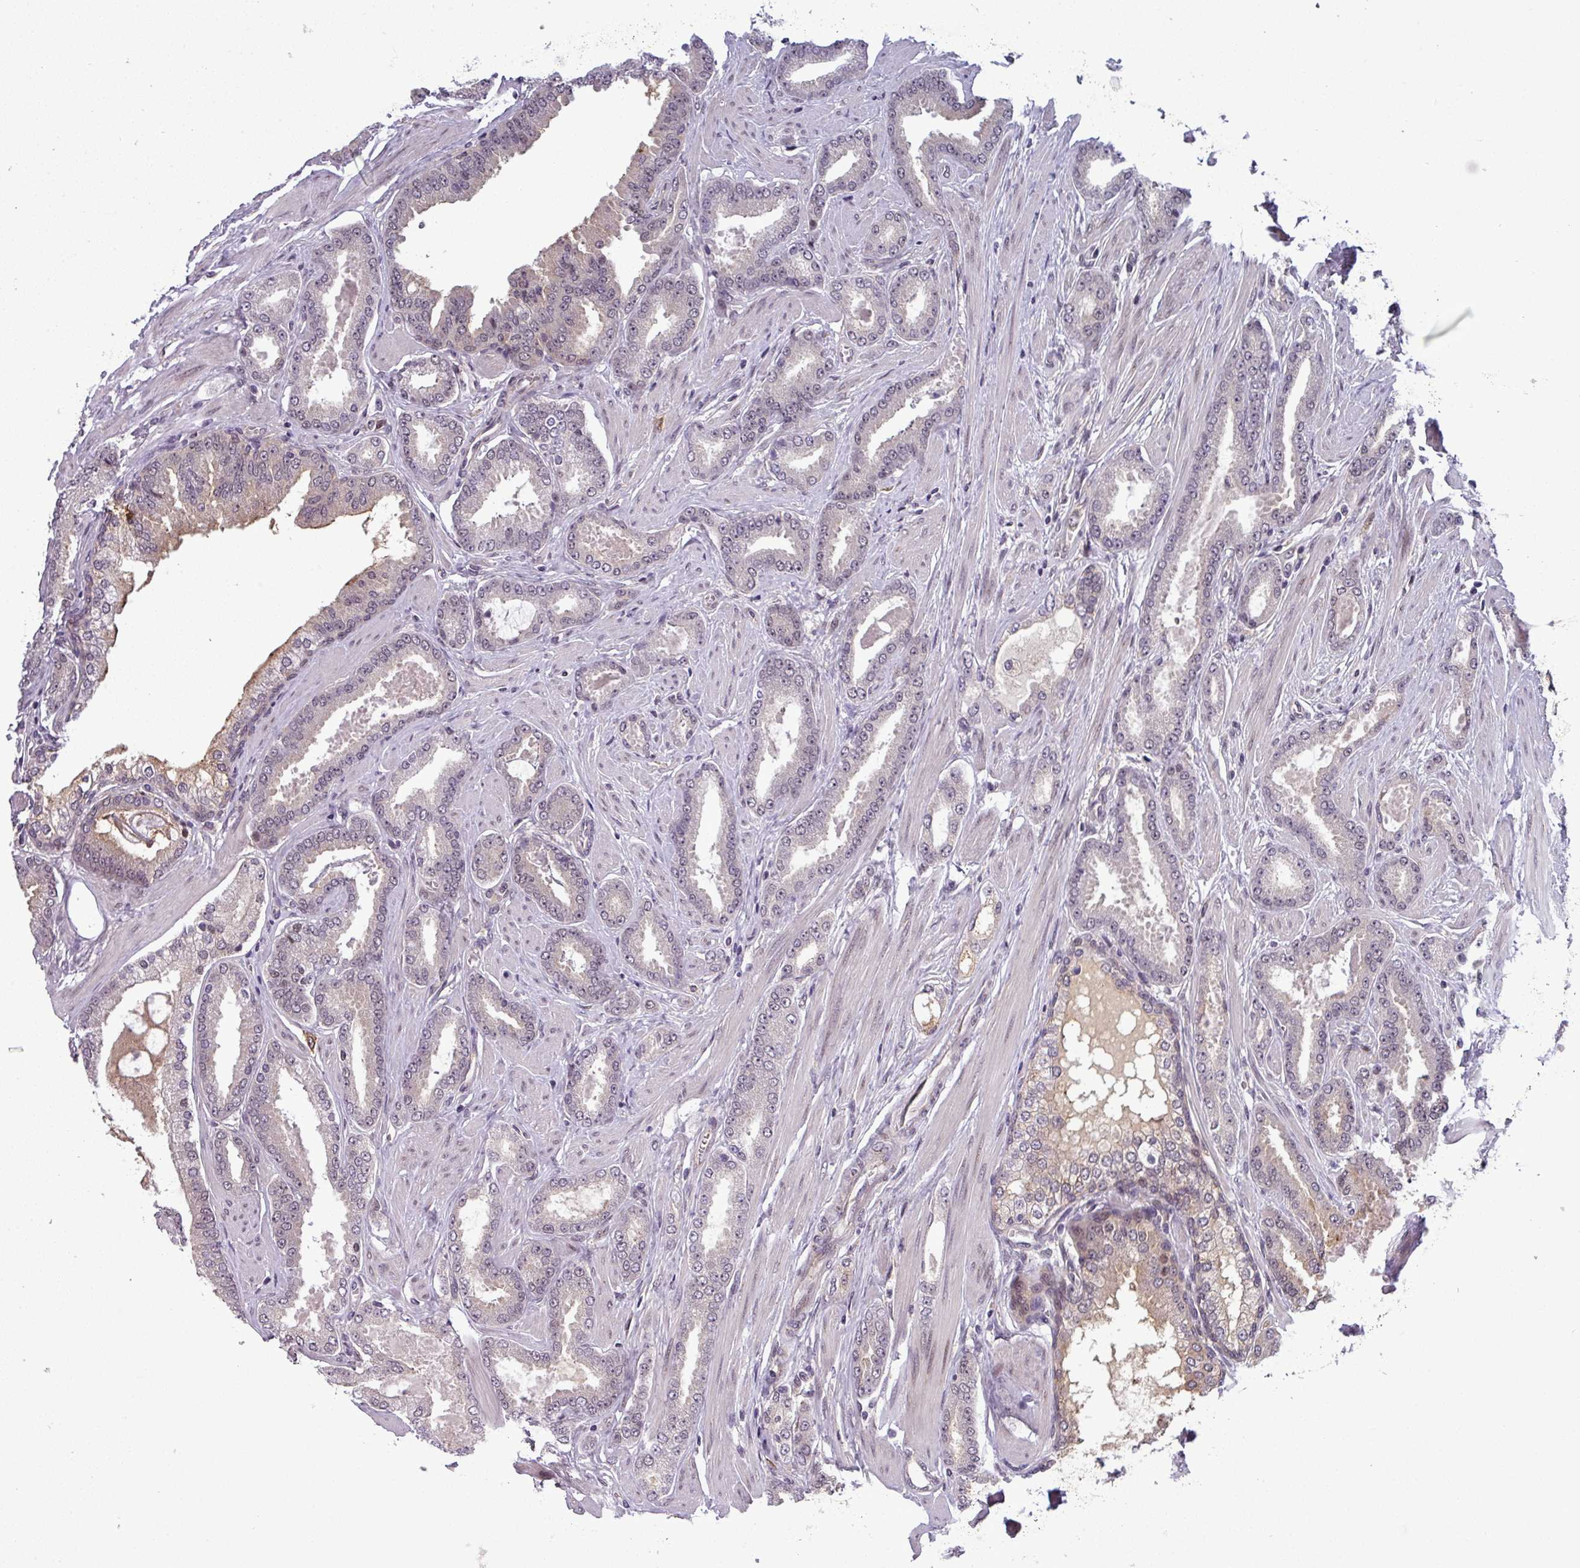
{"staining": {"intensity": "moderate", "quantity": "<25%", "location": "cytoplasmic/membranous,nuclear"}, "tissue": "prostate cancer", "cell_type": "Tumor cells", "image_type": "cancer", "snomed": [{"axis": "morphology", "description": "Adenocarcinoma, Low grade"}, {"axis": "topography", "description": "Prostate"}], "caption": "An image of human prostate cancer (adenocarcinoma (low-grade)) stained for a protein displays moderate cytoplasmic/membranous and nuclear brown staining in tumor cells. Using DAB (brown) and hematoxylin (blue) stains, captured at high magnification using brightfield microscopy.", "gene": "NPFFR1", "patient": {"sex": "male", "age": 42}}